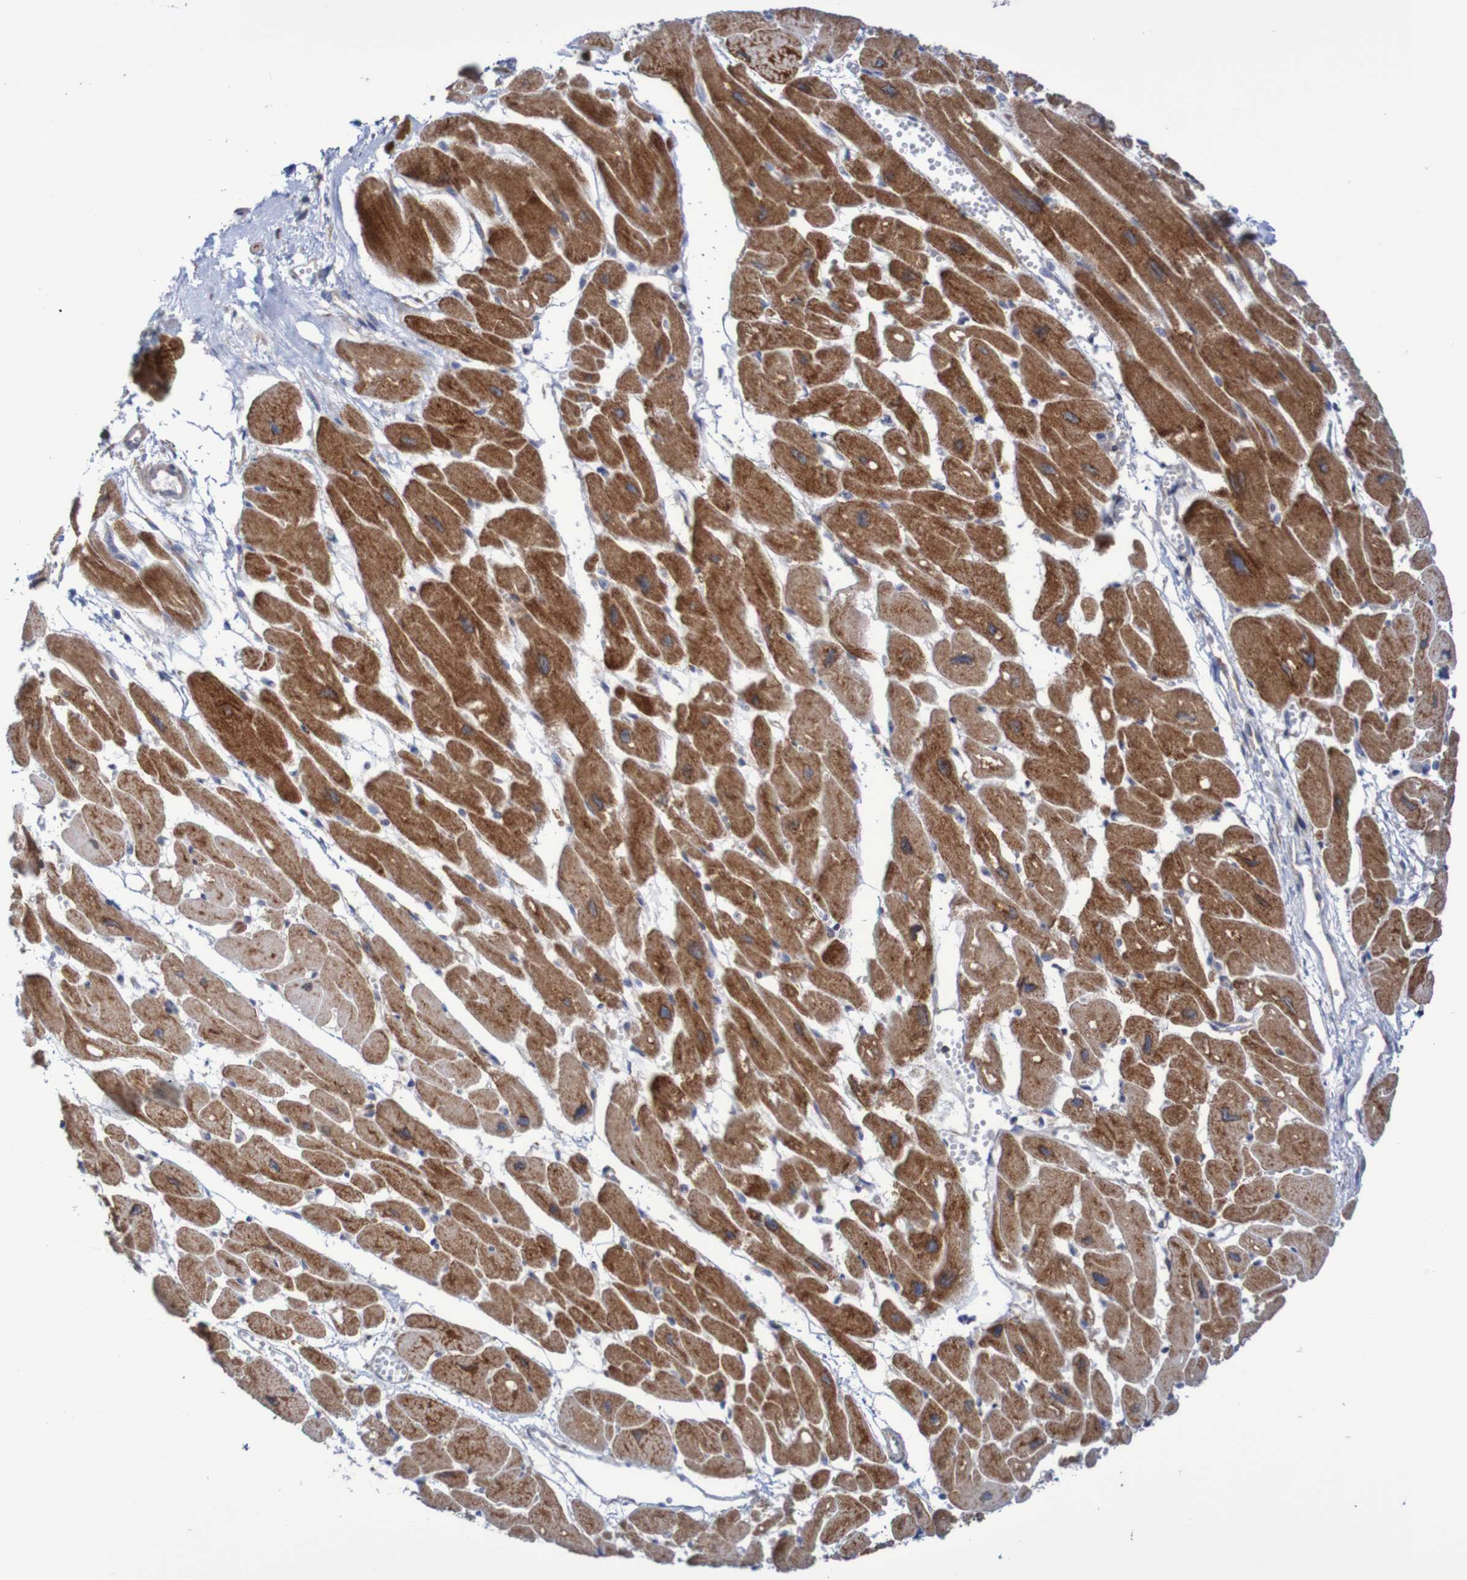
{"staining": {"intensity": "strong", "quantity": ">75%", "location": "cytoplasmic/membranous"}, "tissue": "heart muscle", "cell_type": "Cardiomyocytes", "image_type": "normal", "snomed": [{"axis": "morphology", "description": "Normal tissue, NOS"}, {"axis": "topography", "description": "Heart"}], "caption": "Immunohistochemical staining of benign human heart muscle demonstrates high levels of strong cytoplasmic/membranous staining in approximately >75% of cardiomyocytes.", "gene": "FXR2", "patient": {"sex": "female", "age": 54}}